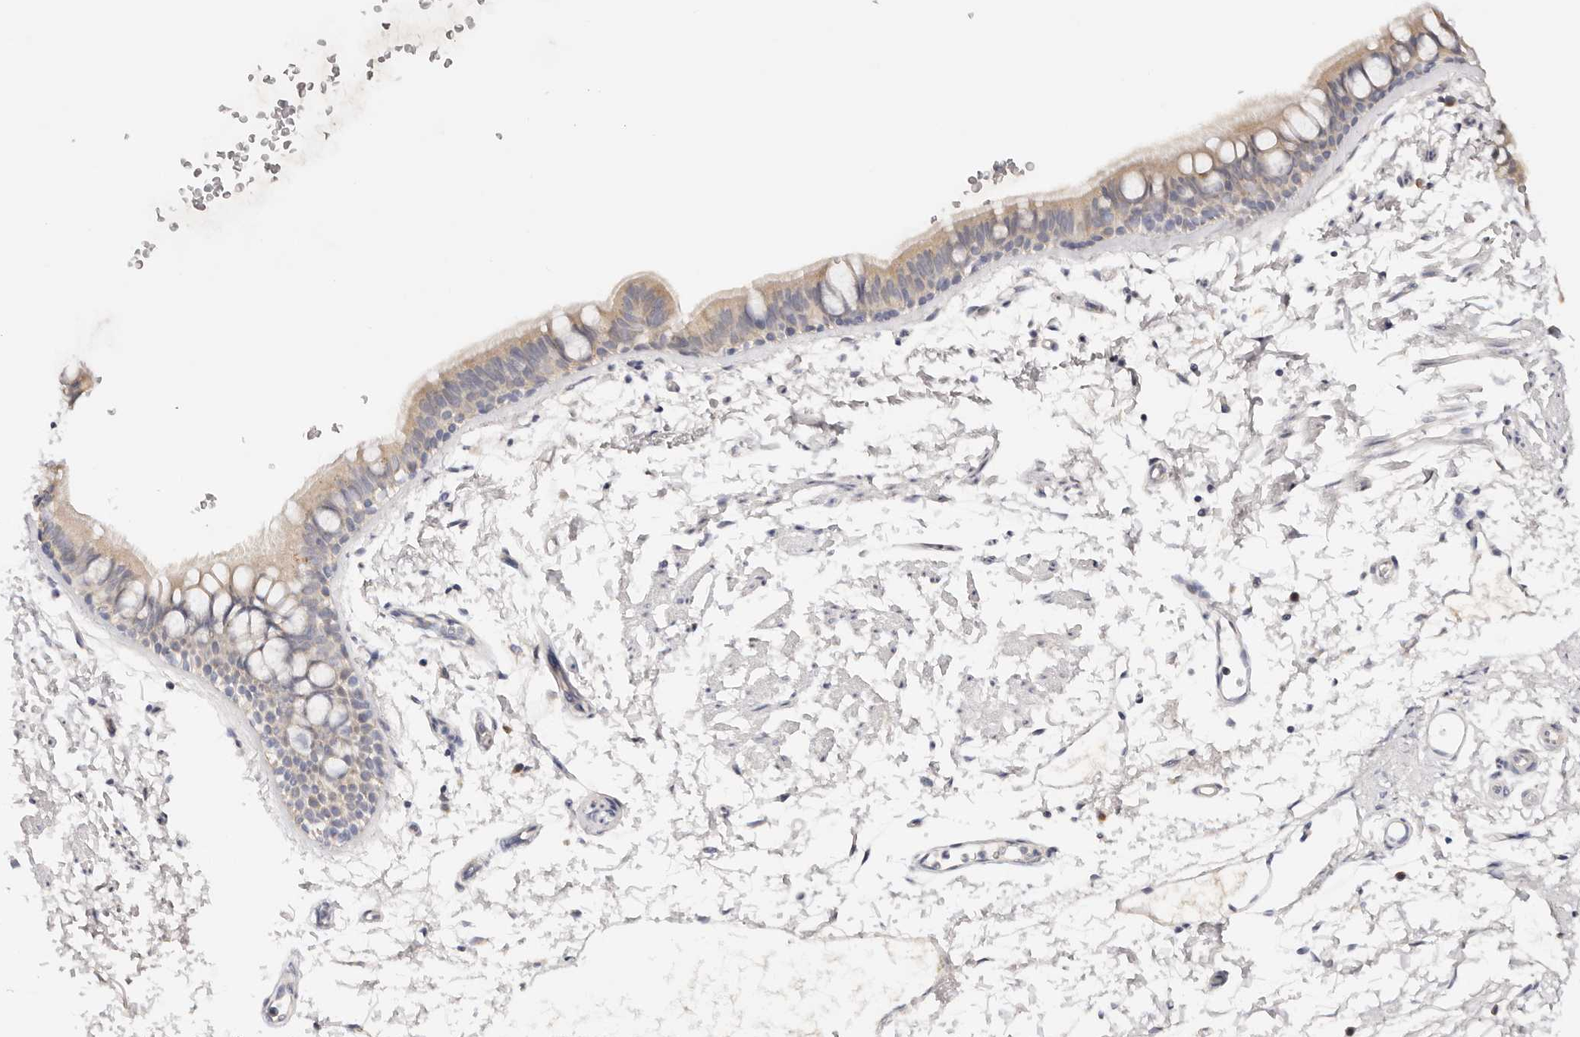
{"staining": {"intensity": "weak", "quantity": "25%-75%", "location": "cytoplasmic/membranous"}, "tissue": "bronchus", "cell_type": "Respiratory epithelial cells", "image_type": "normal", "snomed": [{"axis": "morphology", "description": "Normal tissue, NOS"}, {"axis": "topography", "description": "Lymph node"}, {"axis": "topography", "description": "Bronchus"}], "caption": "The immunohistochemical stain labels weak cytoplasmic/membranous positivity in respiratory epithelial cells of normal bronchus.", "gene": "DNASE1", "patient": {"sex": "female", "age": 70}}